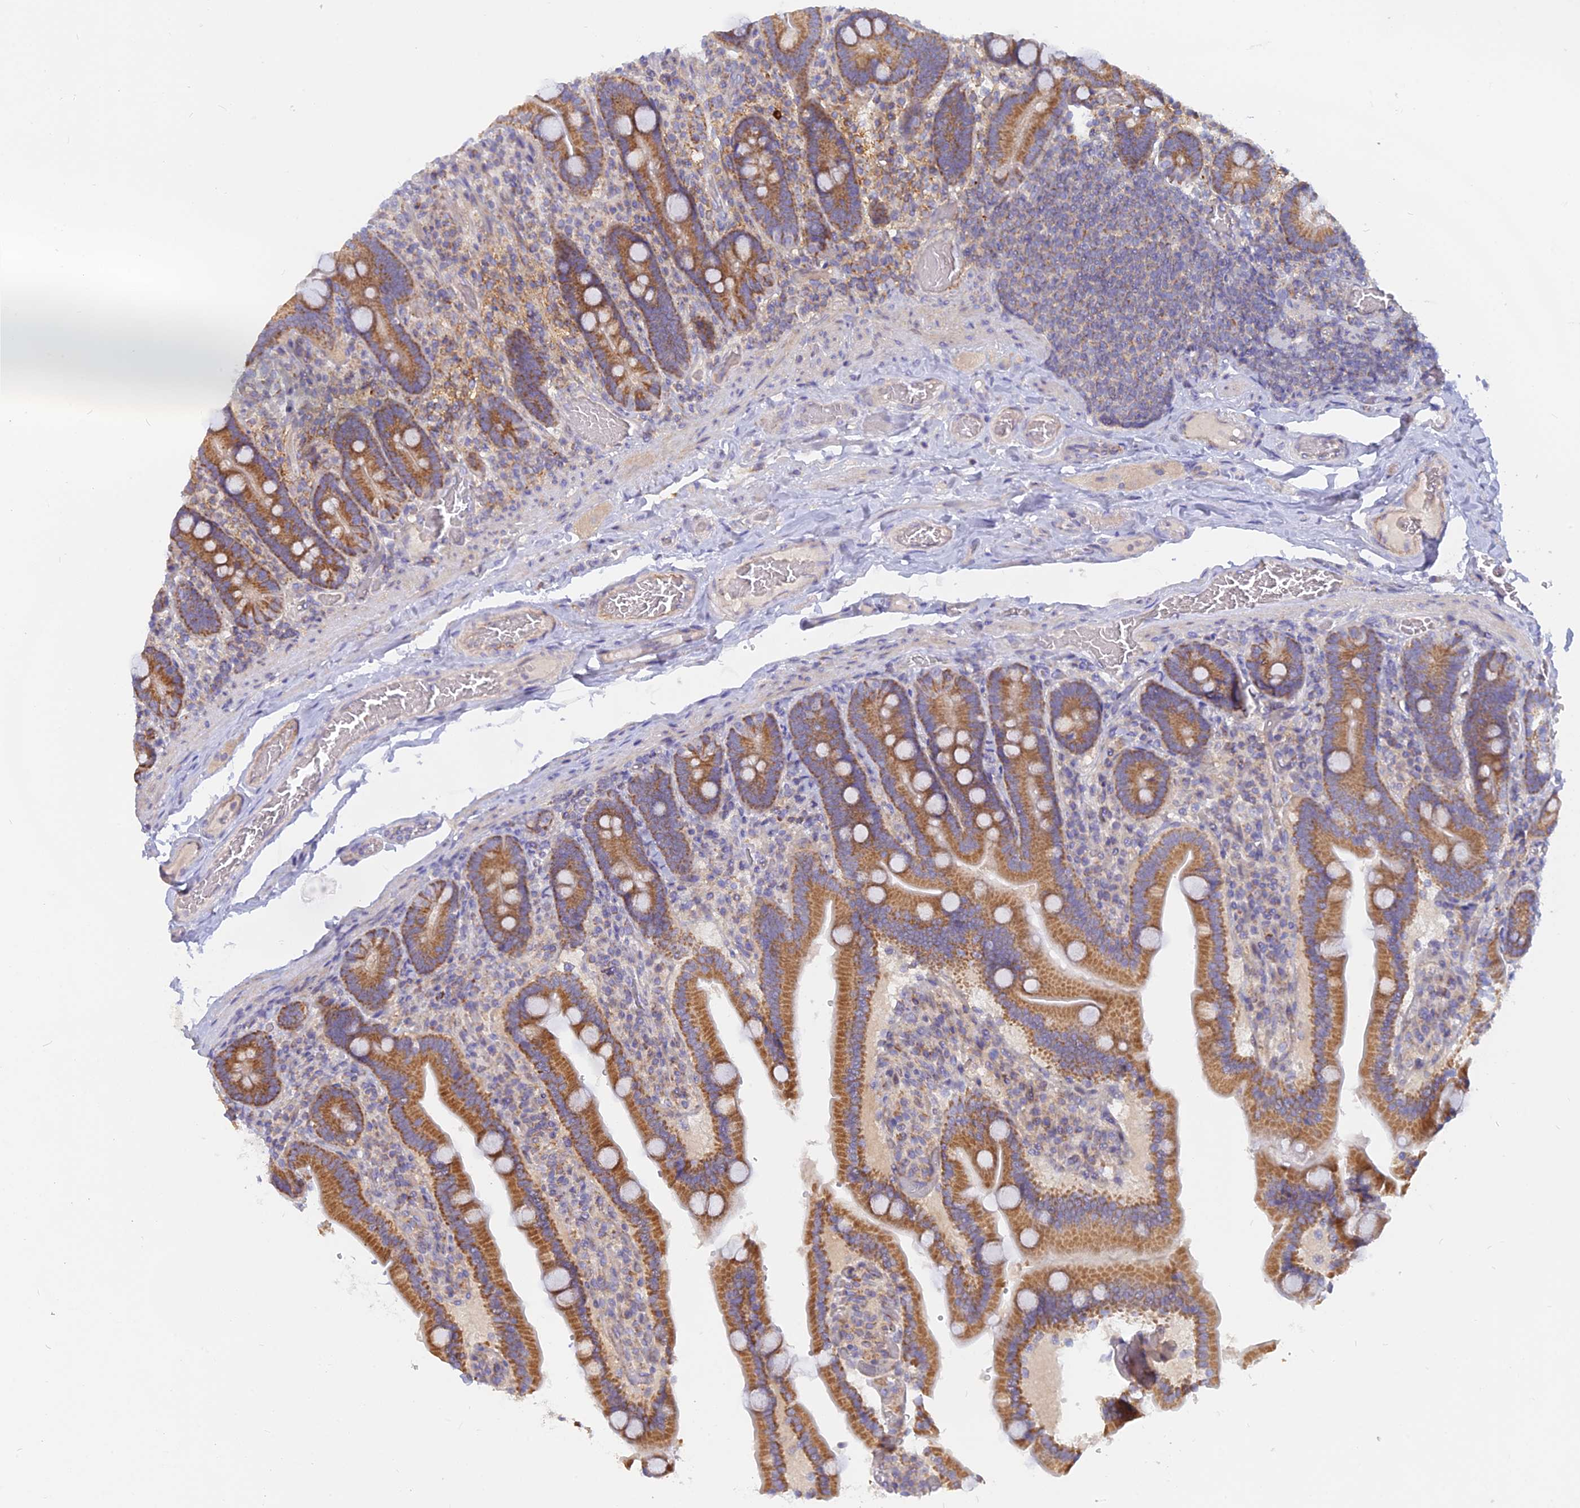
{"staining": {"intensity": "moderate", "quantity": ">75%", "location": "cytoplasmic/membranous"}, "tissue": "duodenum", "cell_type": "Glandular cells", "image_type": "normal", "snomed": [{"axis": "morphology", "description": "Normal tissue, NOS"}, {"axis": "topography", "description": "Duodenum"}], "caption": "Immunohistochemical staining of unremarkable duodenum shows moderate cytoplasmic/membranous protein staining in approximately >75% of glandular cells. The staining is performed using DAB brown chromogen to label protein expression. The nuclei are counter-stained blue using hematoxylin.", "gene": "CACNA1B", "patient": {"sex": "female", "age": 62}}